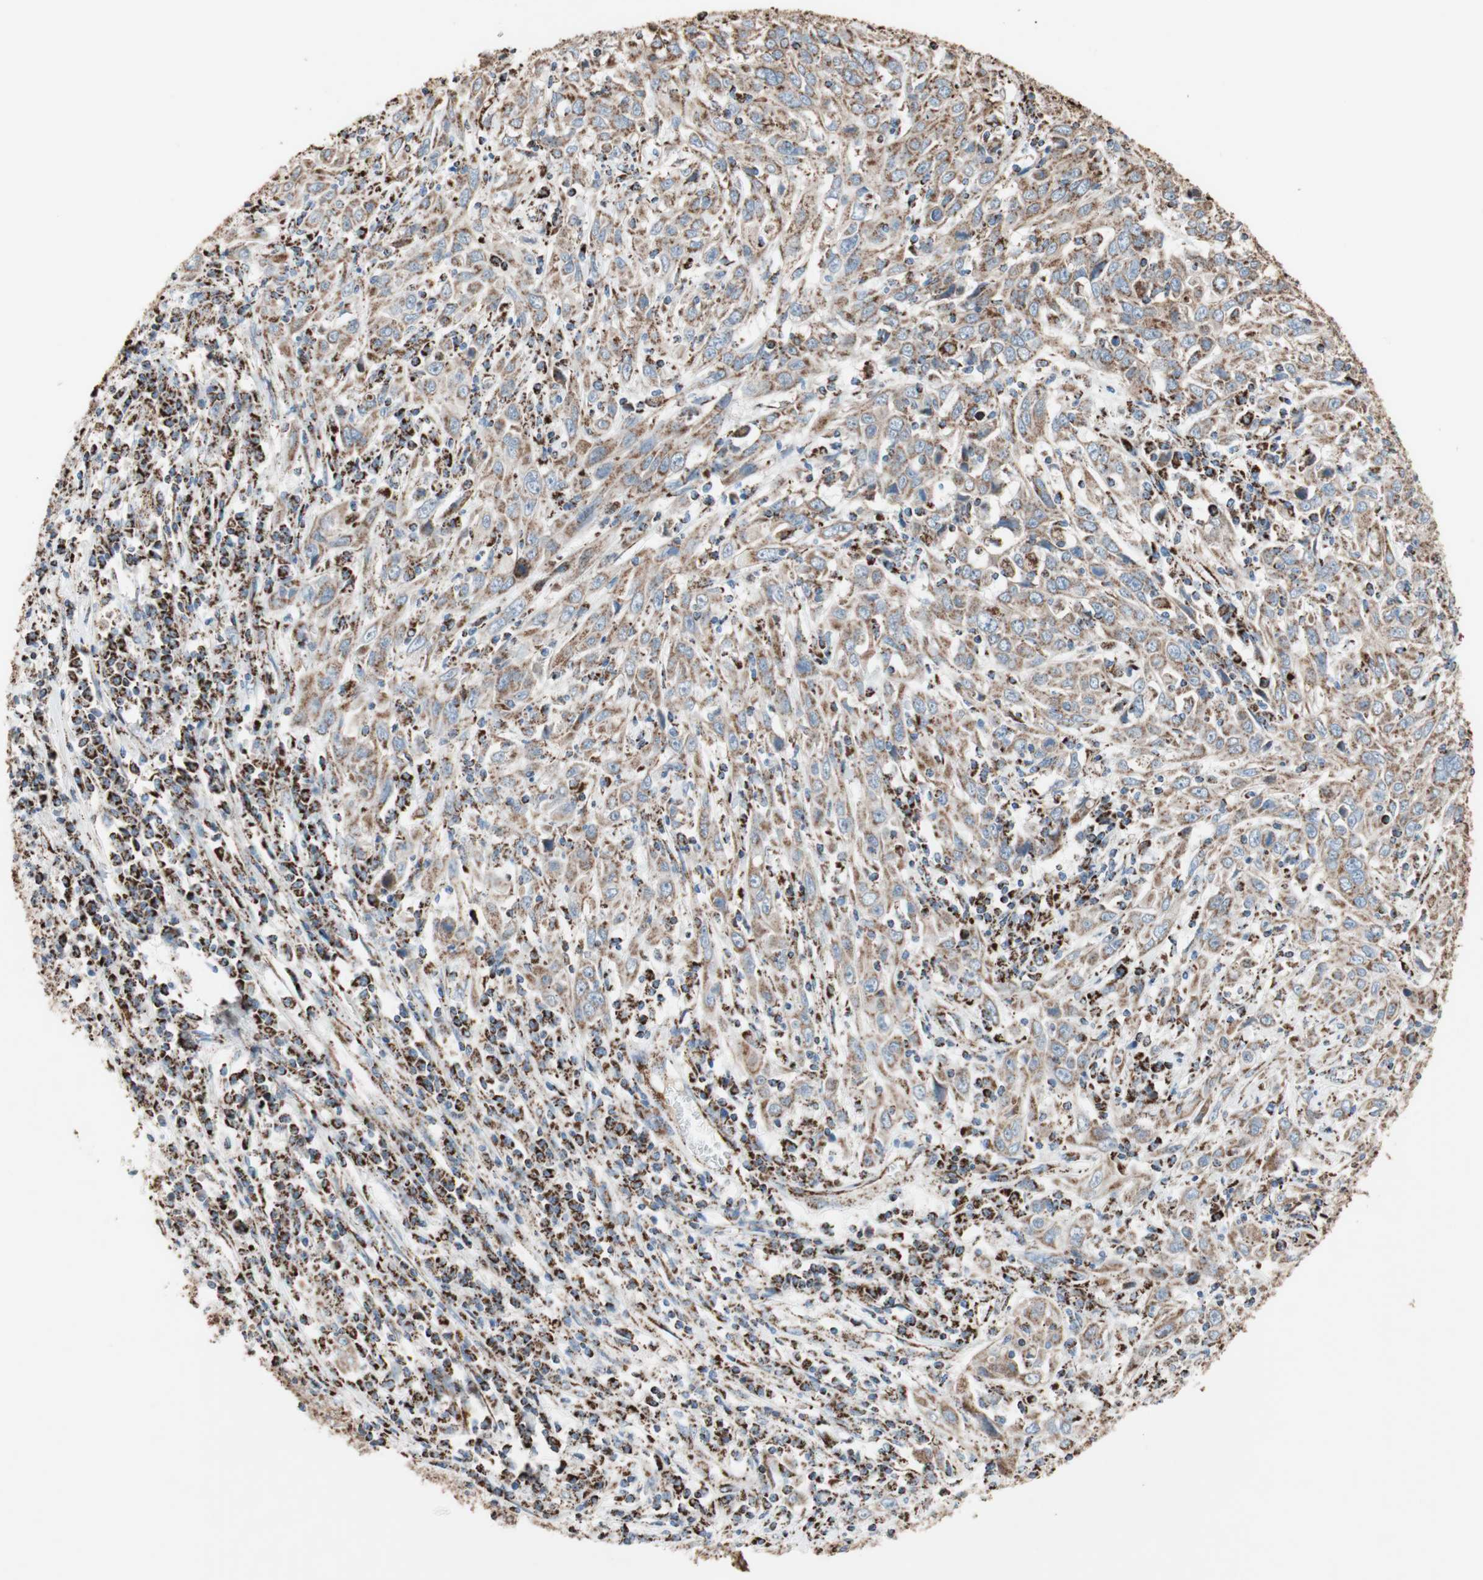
{"staining": {"intensity": "moderate", "quantity": ">75%", "location": "cytoplasmic/membranous"}, "tissue": "cervical cancer", "cell_type": "Tumor cells", "image_type": "cancer", "snomed": [{"axis": "morphology", "description": "Squamous cell carcinoma, NOS"}, {"axis": "topography", "description": "Cervix"}], "caption": "Tumor cells exhibit medium levels of moderate cytoplasmic/membranous staining in approximately >75% of cells in cervical squamous cell carcinoma. (IHC, brightfield microscopy, high magnification).", "gene": "PCSK4", "patient": {"sex": "female", "age": 46}}